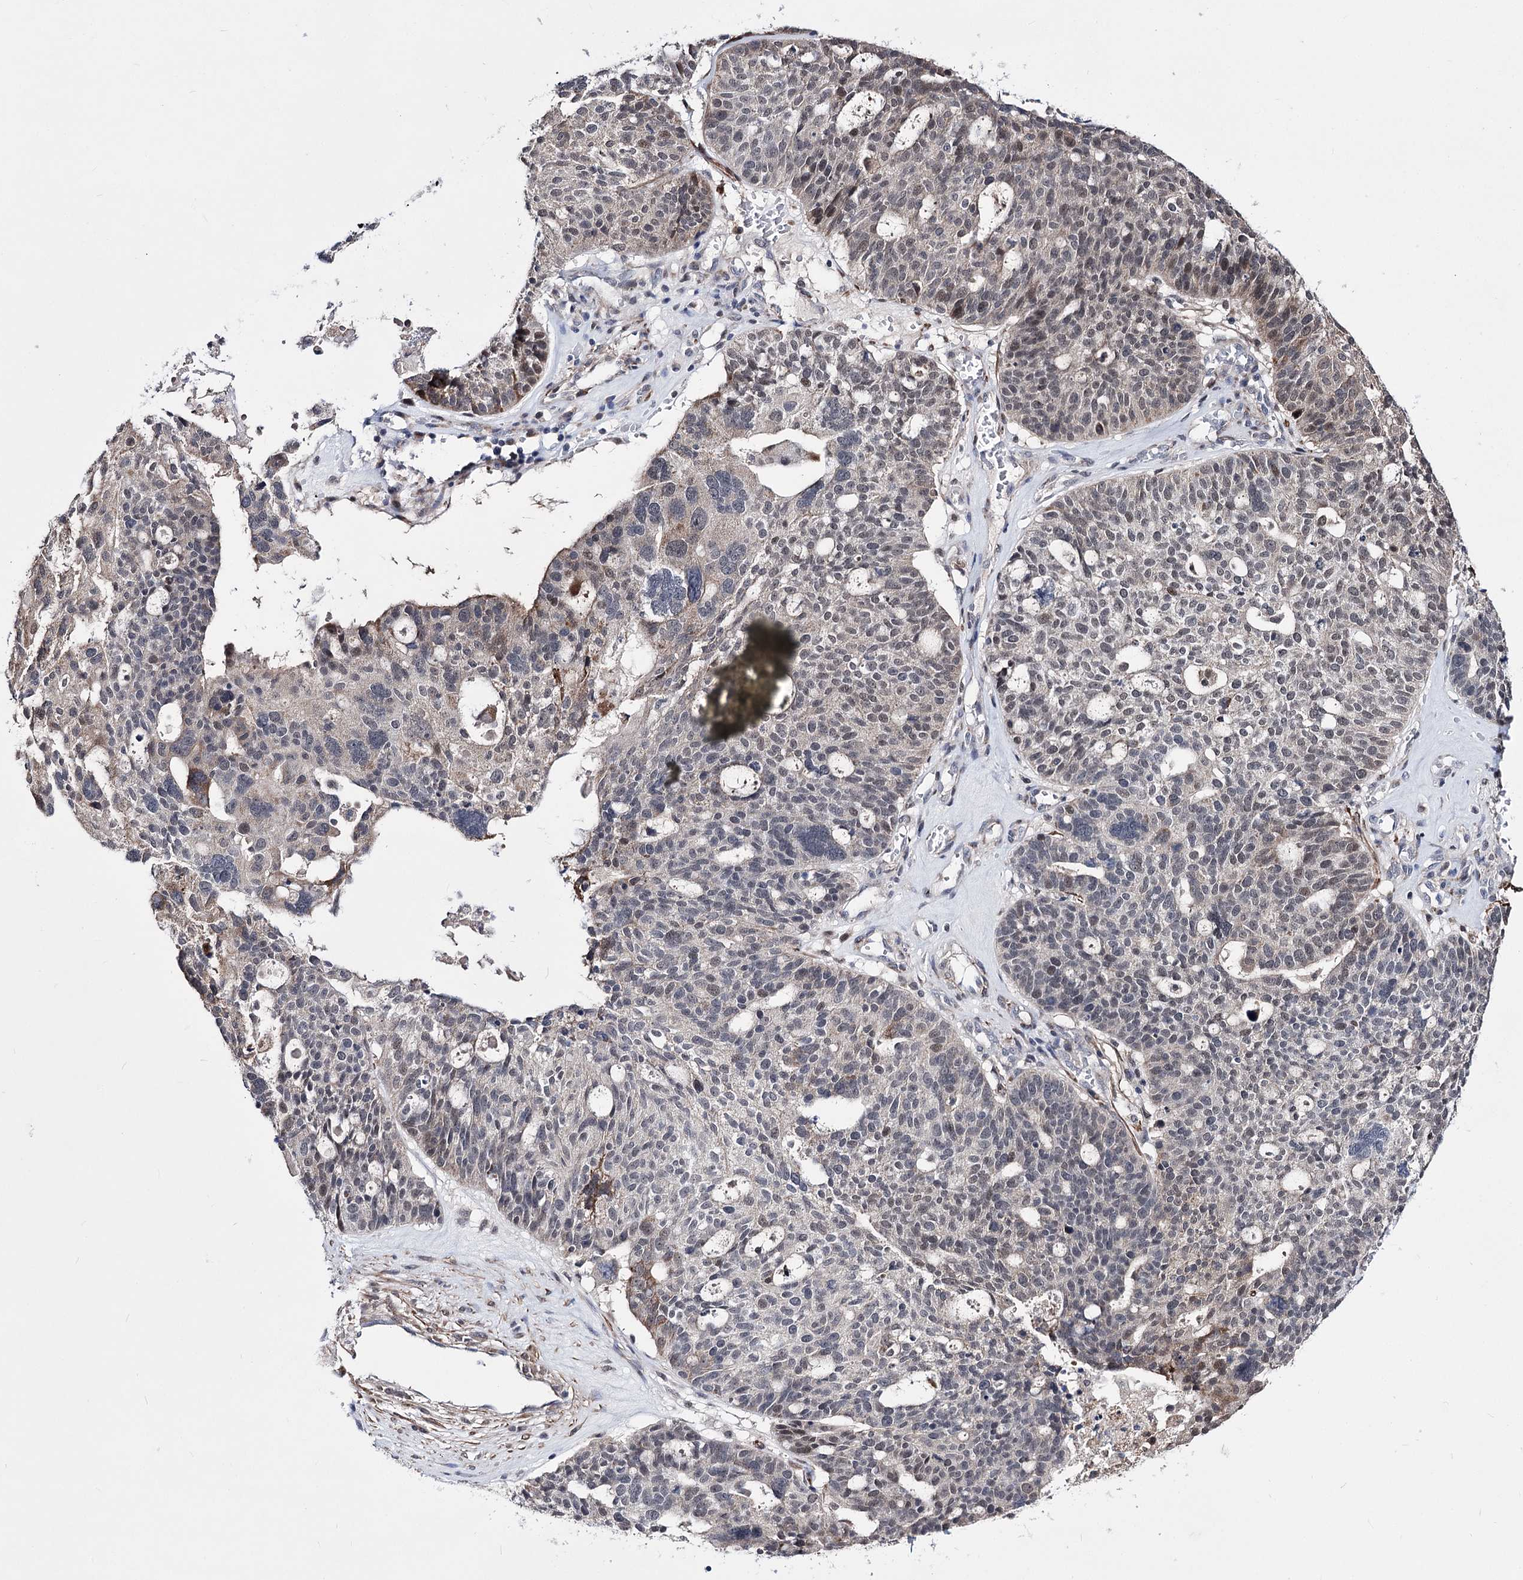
{"staining": {"intensity": "weak", "quantity": "<25%", "location": "cytoplasmic/membranous,nuclear"}, "tissue": "ovarian cancer", "cell_type": "Tumor cells", "image_type": "cancer", "snomed": [{"axis": "morphology", "description": "Cystadenocarcinoma, serous, NOS"}, {"axis": "topography", "description": "Ovary"}], "caption": "IHC image of neoplastic tissue: ovarian serous cystadenocarcinoma stained with DAB (3,3'-diaminobenzidine) displays no significant protein positivity in tumor cells.", "gene": "PPRC1", "patient": {"sex": "female", "age": 59}}